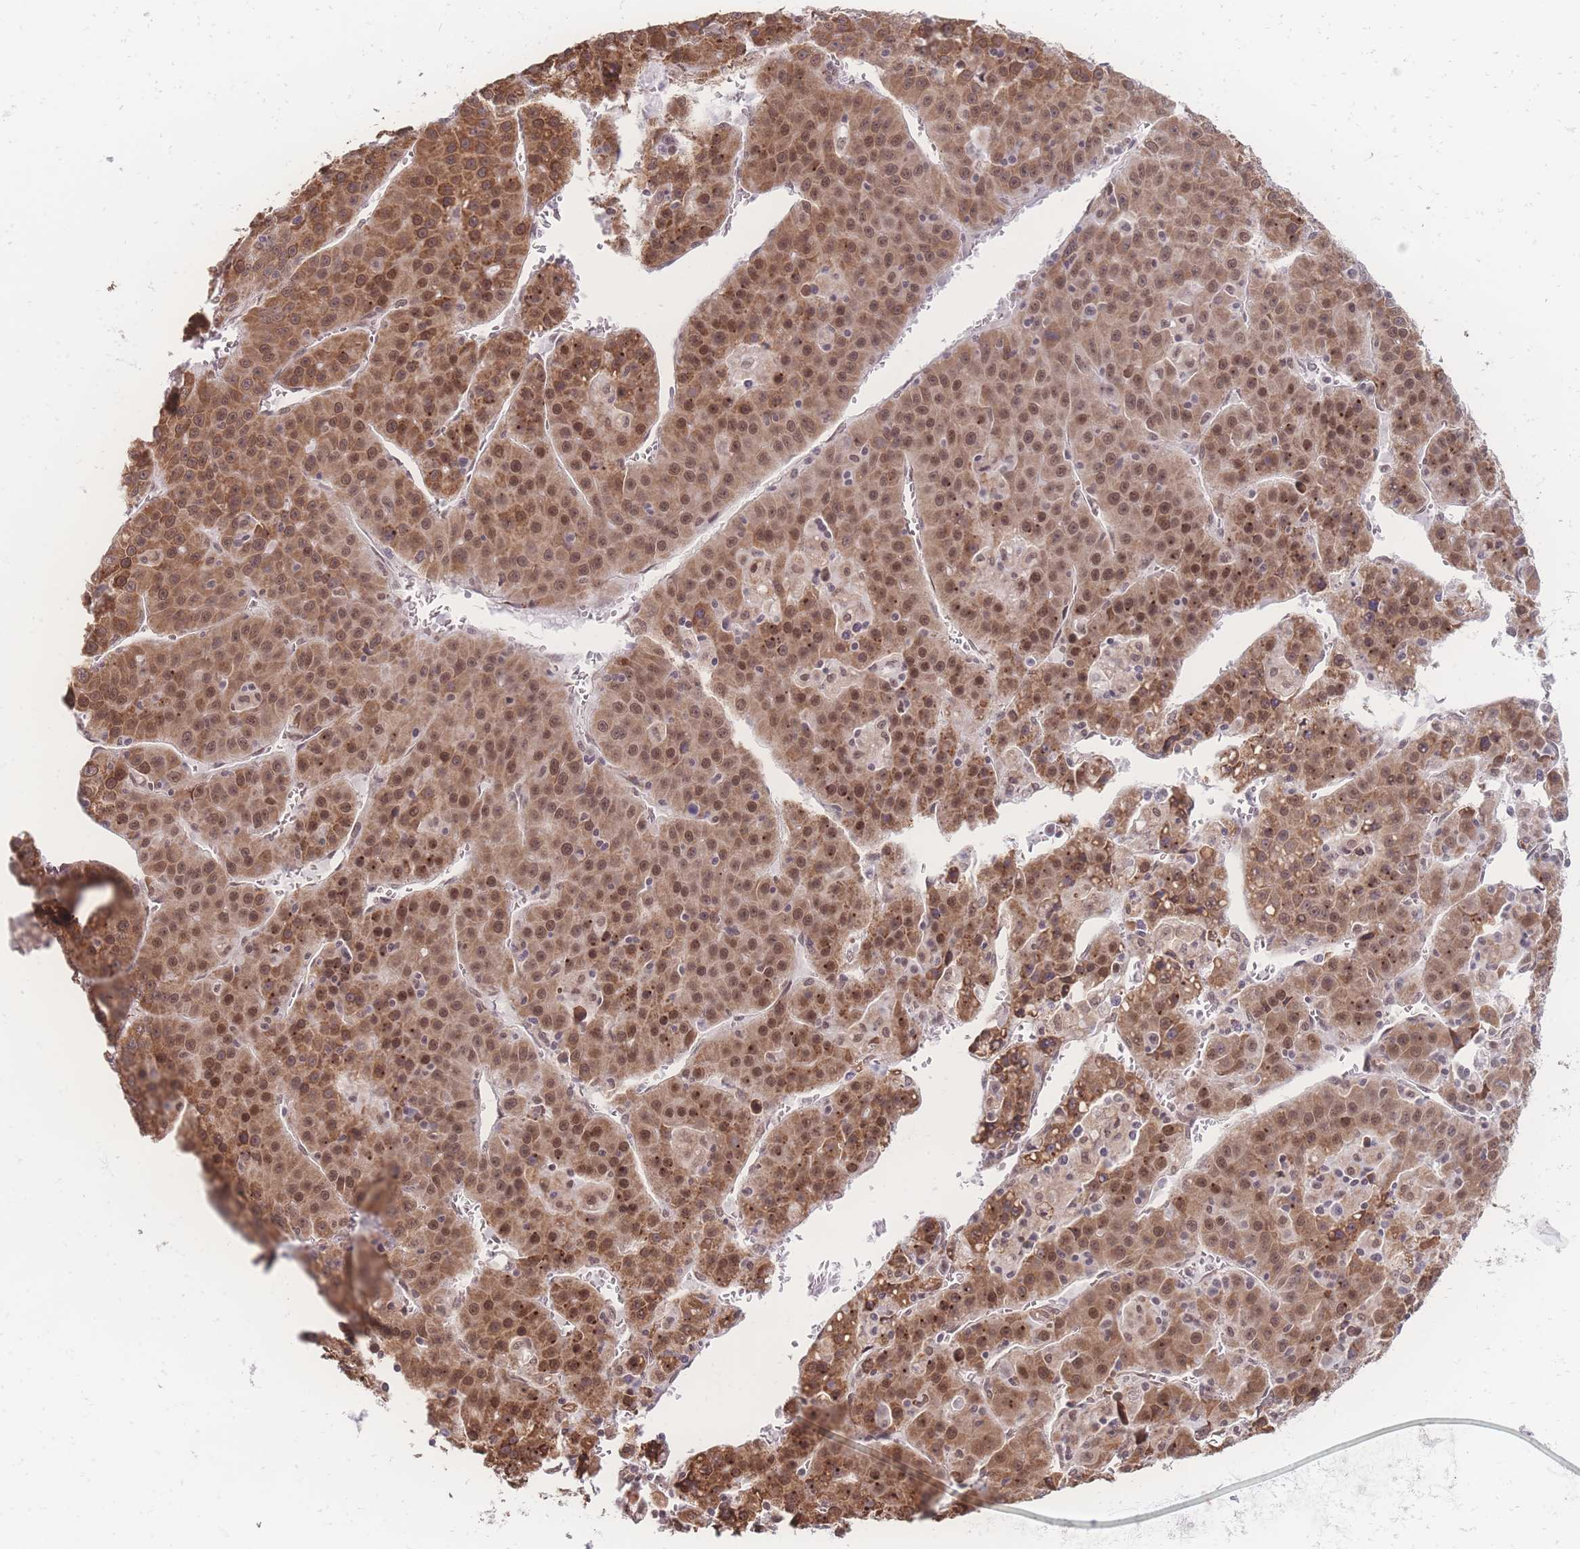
{"staining": {"intensity": "moderate", "quantity": ">75%", "location": "cytoplasmic/membranous,nuclear"}, "tissue": "liver cancer", "cell_type": "Tumor cells", "image_type": "cancer", "snomed": [{"axis": "morphology", "description": "Carcinoma, Hepatocellular, NOS"}, {"axis": "topography", "description": "Liver"}], "caption": "Immunohistochemistry (IHC) image of neoplastic tissue: human liver cancer (hepatocellular carcinoma) stained using IHC exhibits medium levels of moderate protein expression localized specifically in the cytoplasmic/membranous and nuclear of tumor cells, appearing as a cytoplasmic/membranous and nuclear brown color.", "gene": "ZC3H13", "patient": {"sex": "female", "age": 53}}